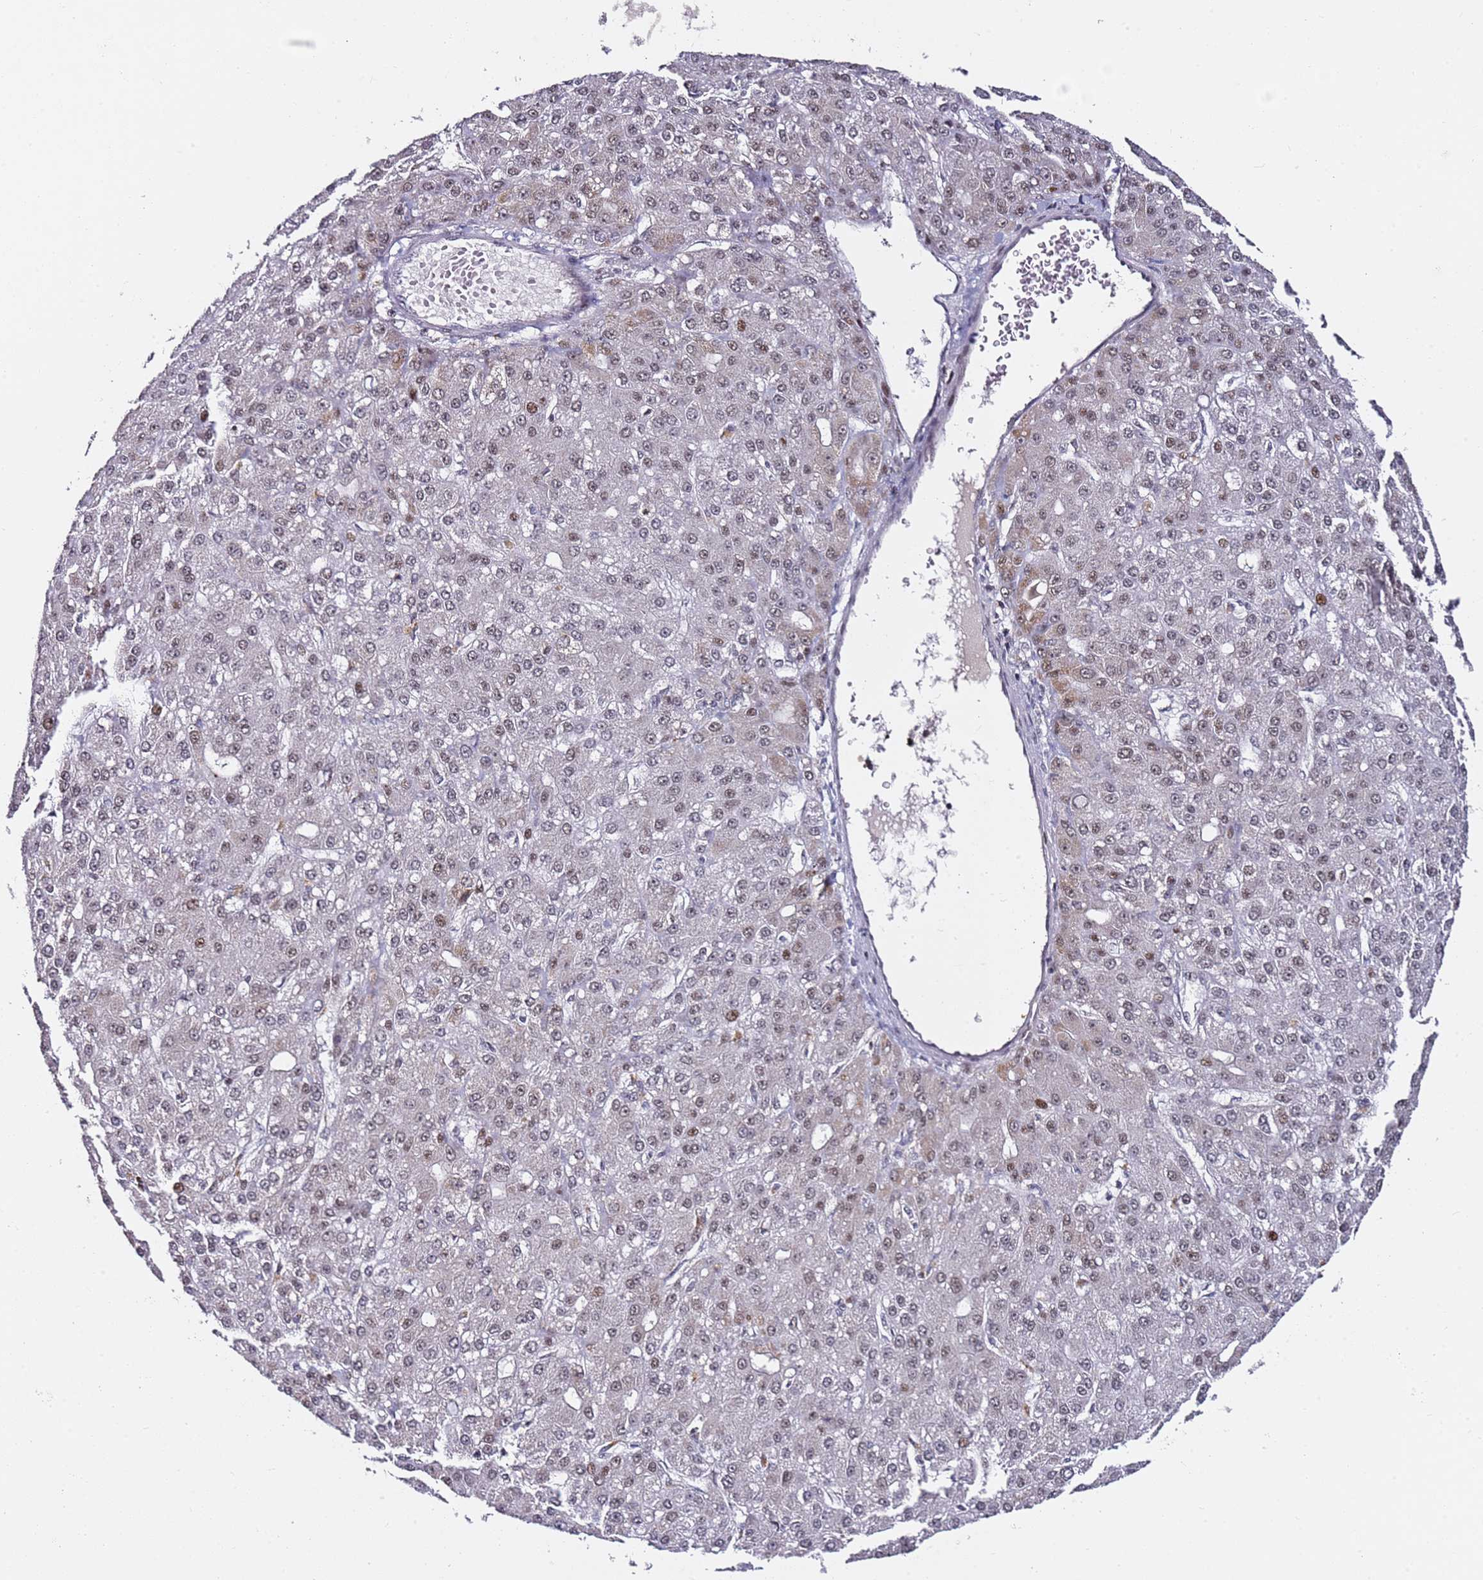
{"staining": {"intensity": "moderate", "quantity": "25%-75%", "location": "nuclear"}, "tissue": "liver cancer", "cell_type": "Tumor cells", "image_type": "cancer", "snomed": [{"axis": "morphology", "description": "Carcinoma, Hepatocellular, NOS"}, {"axis": "topography", "description": "Liver"}], "caption": "Moderate nuclear protein positivity is appreciated in approximately 25%-75% of tumor cells in liver cancer (hepatocellular carcinoma).", "gene": "FCF1", "patient": {"sex": "male", "age": 67}}